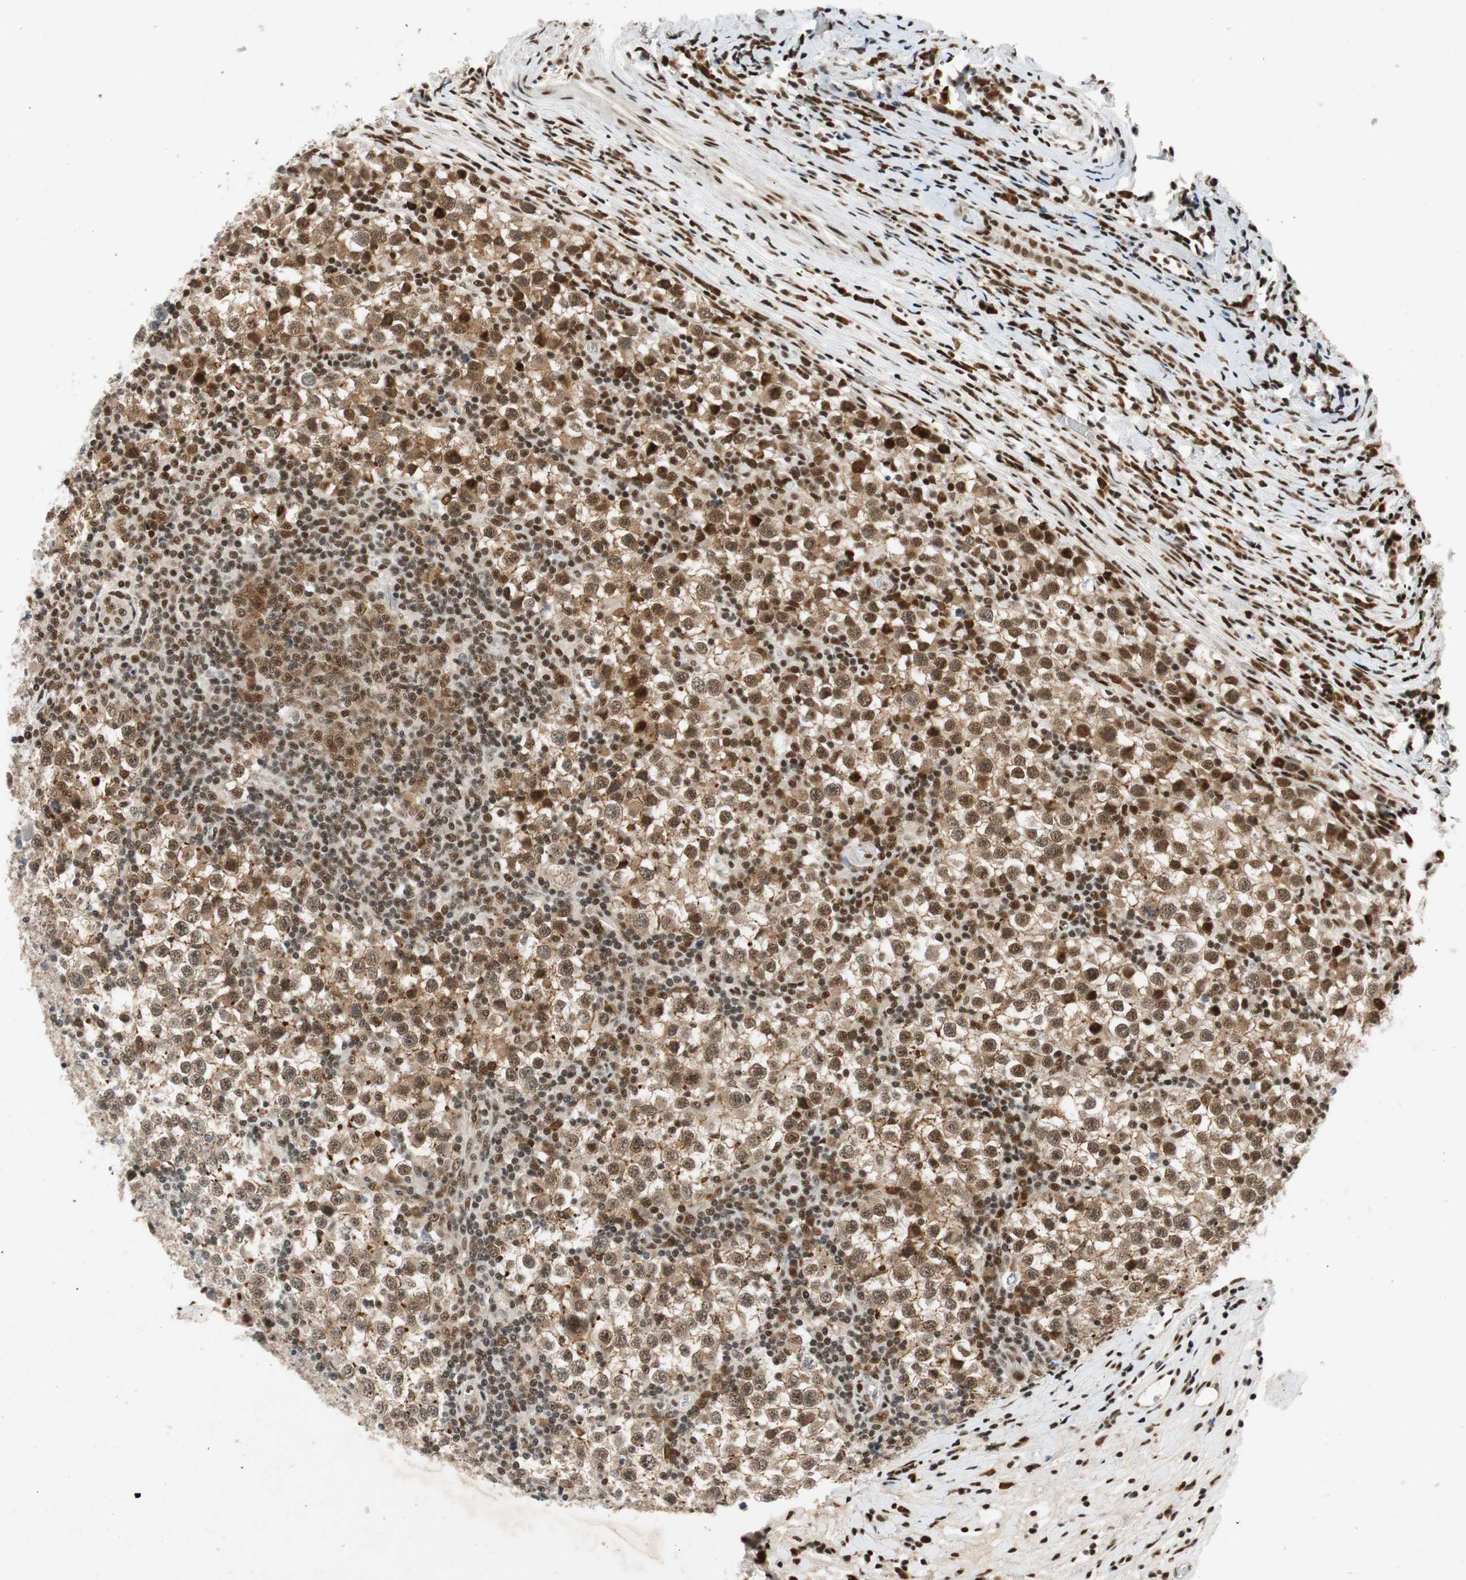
{"staining": {"intensity": "moderate", "quantity": ">75%", "location": "nuclear"}, "tissue": "testis cancer", "cell_type": "Tumor cells", "image_type": "cancer", "snomed": [{"axis": "morphology", "description": "Seminoma, NOS"}, {"axis": "topography", "description": "Testis"}], "caption": "DAB (3,3'-diaminobenzidine) immunohistochemical staining of testis cancer (seminoma) demonstrates moderate nuclear protein staining in about >75% of tumor cells.", "gene": "NCBP3", "patient": {"sex": "male", "age": 65}}